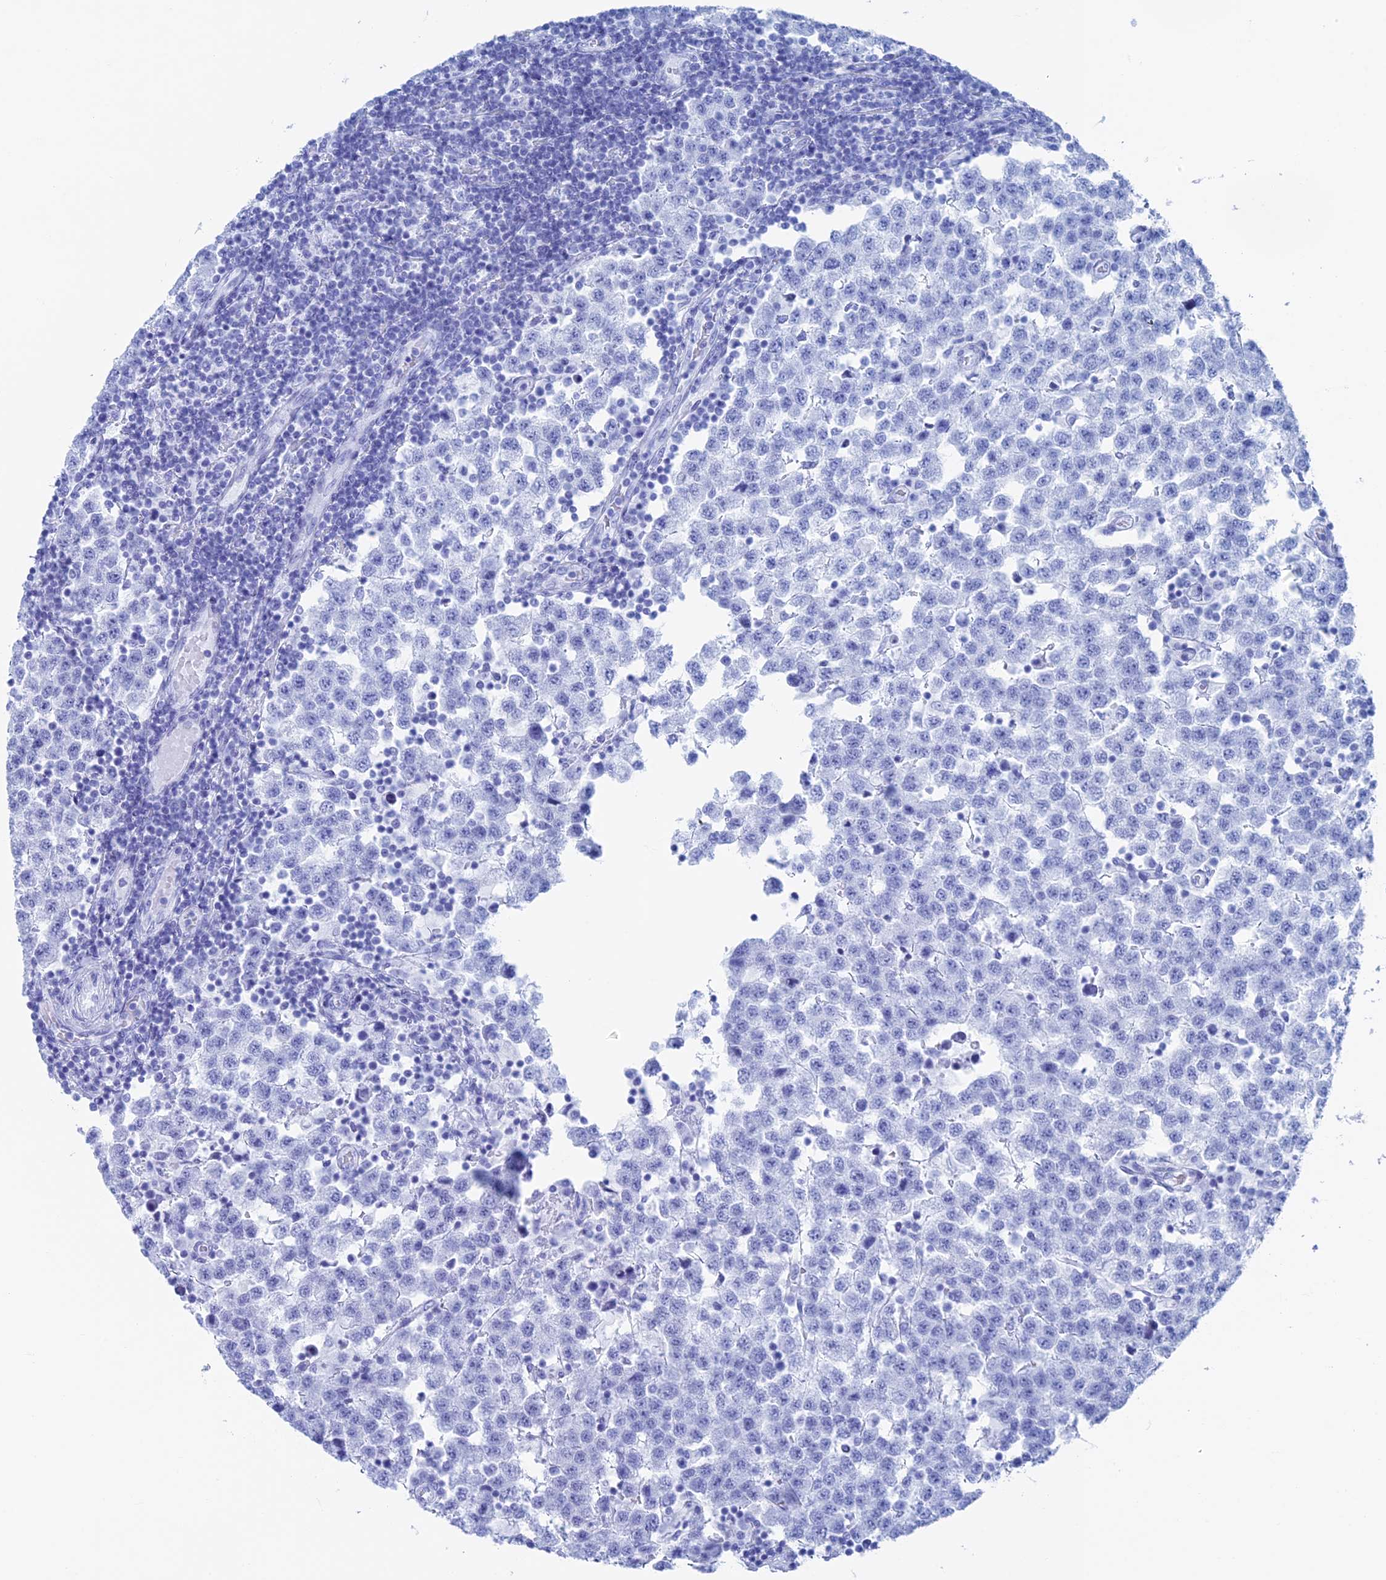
{"staining": {"intensity": "negative", "quantity": "none", "location": "none"}, "tissue": "testis cancer", "cell_type": "Tumor cells", "image_type": "cancer", "snomed": [{"axis": "morphology", "description": "Seminoma, NOS"}, {"axis": "topography", "description": "Testis"}], "caption": "A photomicrograph of human testis cancer is negative for staining in tumor cells.", "gene": "TBC1D30", "patient": {"sex": "male", "age": 34}}